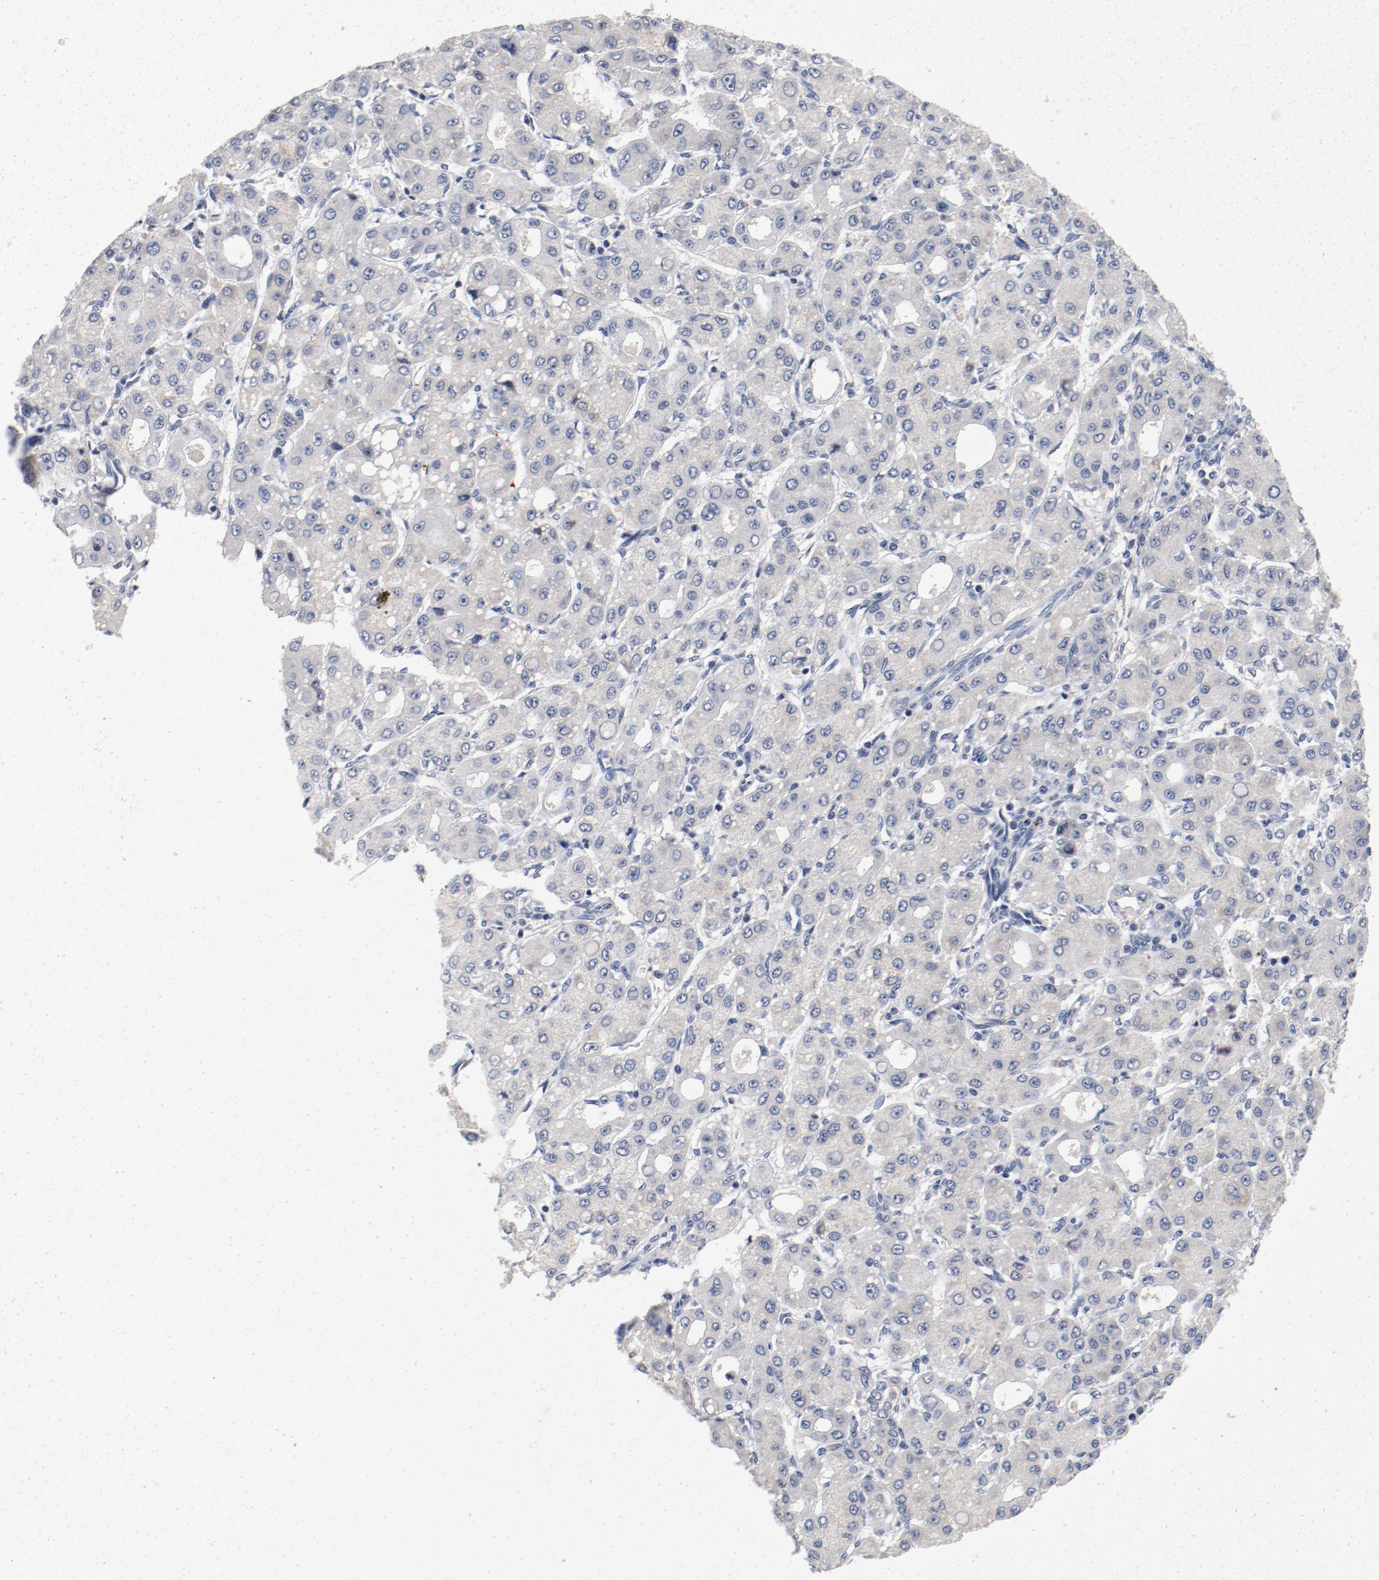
{"staining": {"intensity": "negative", "quantity": "none", "location": "none"}, "tissue": "liver cancer", "cell_type": "Tumor cells", "image_type": "cancer", "snomed": [{"axis": "morphology", "description": "Carcinoma, Hepatocellular, NOS"}, {"axis": "topography", "description": "Liver"}], "caption": "IHC of human liver cancer shows no expression in tumor cells.", "gene": "PIM1", "patient": {"sex": "male", "age": 69}}